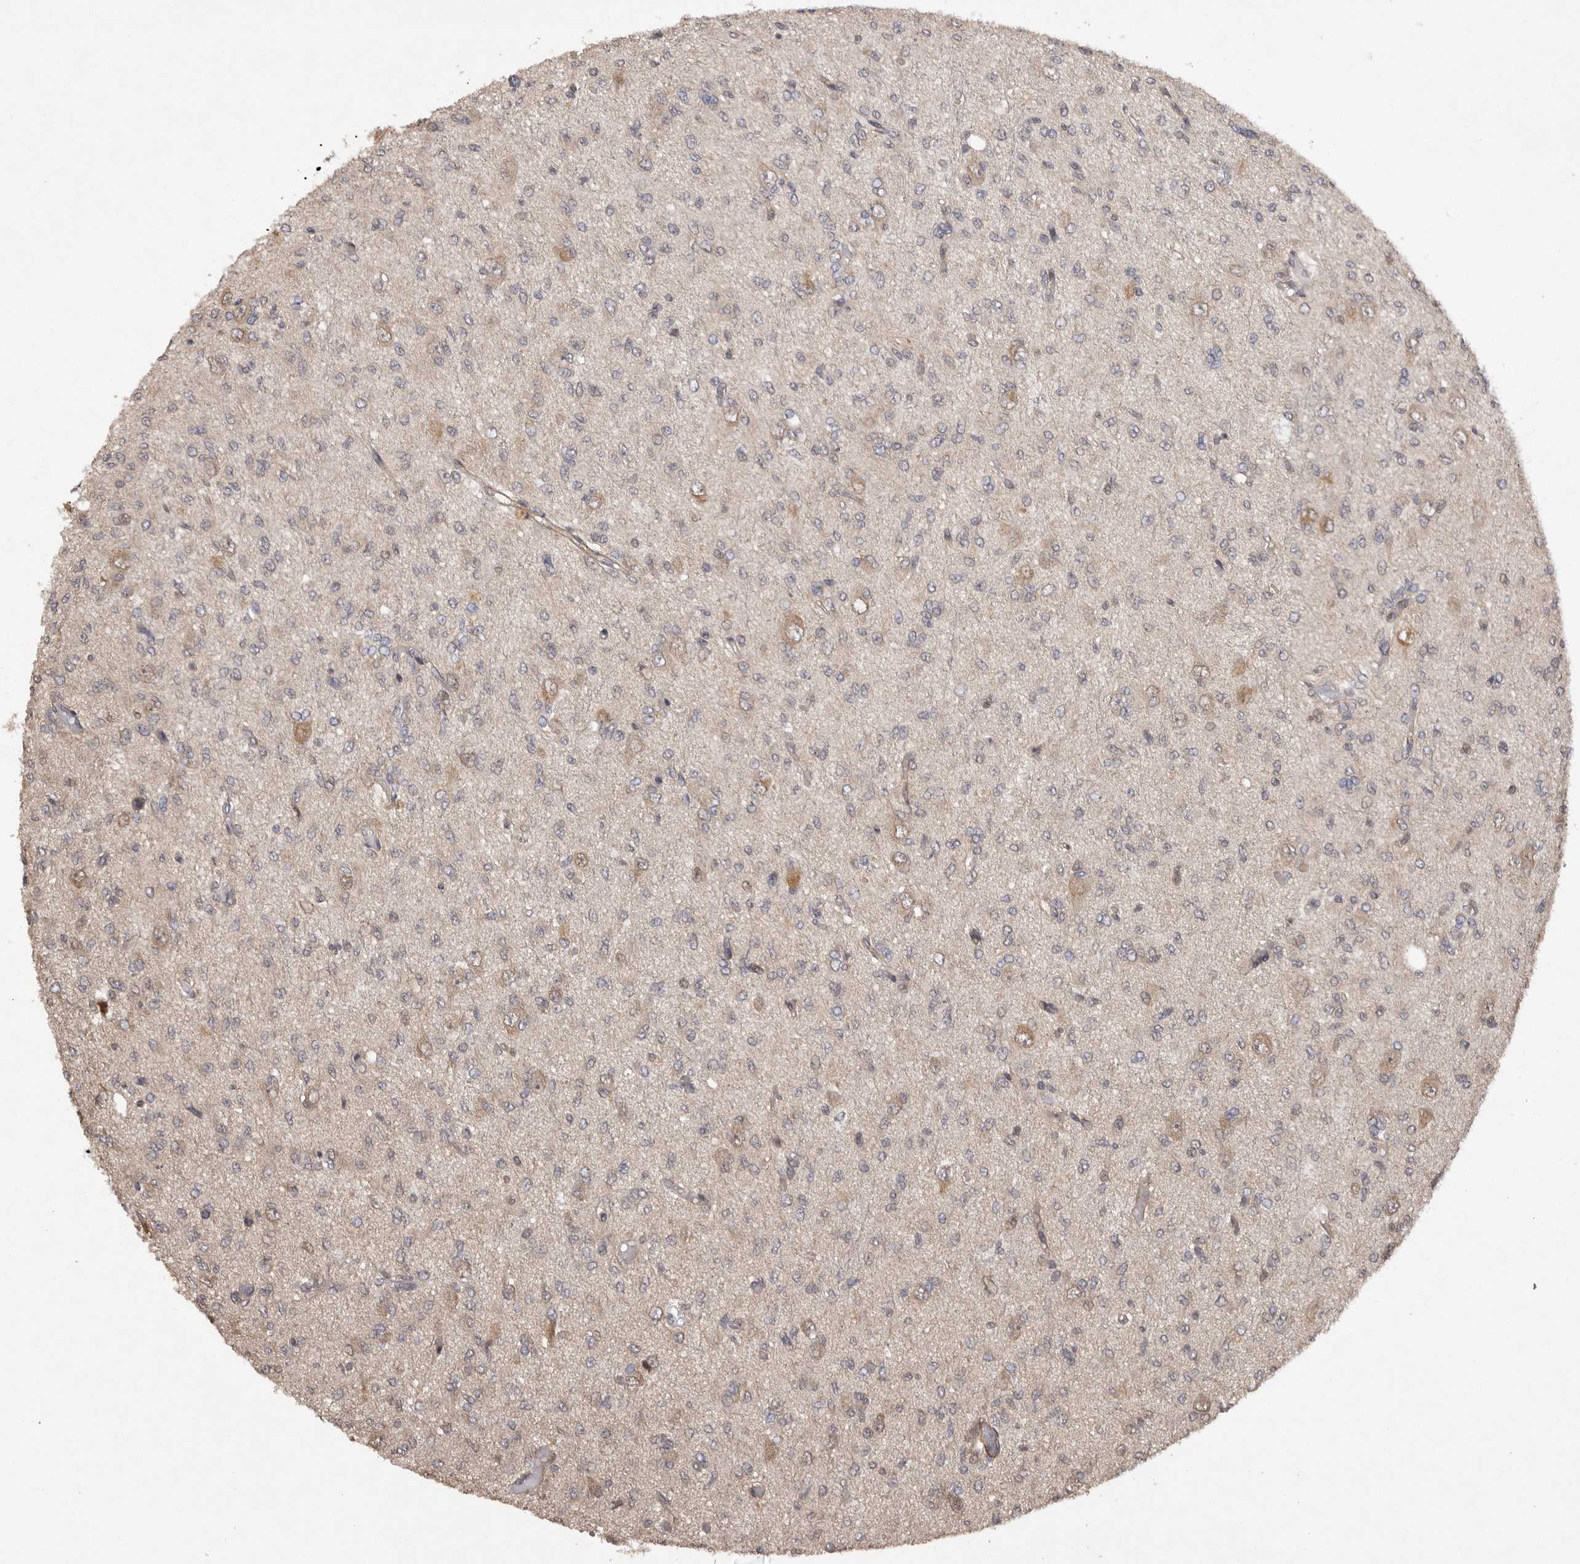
{"staining": {"intensity": "weak", "quantity": "<25%", "location": "cytoplasmic/membranous"}, "tissue": "glioma", "cell_type": "Tumor cells", "image_type": "cancer", "snomed": [{"axis": "morphology", "description": "Glioma, malignant, High grade"}, {"axis": "topography", "description": "Brain"}], "caption": "An immunohistochemistry (IHC) histopathology image of glioma is shown. There is no staining in tumor cells of glioma.", "gene": "EDEM3", "patient": {"sex": "female", "age": 59}}